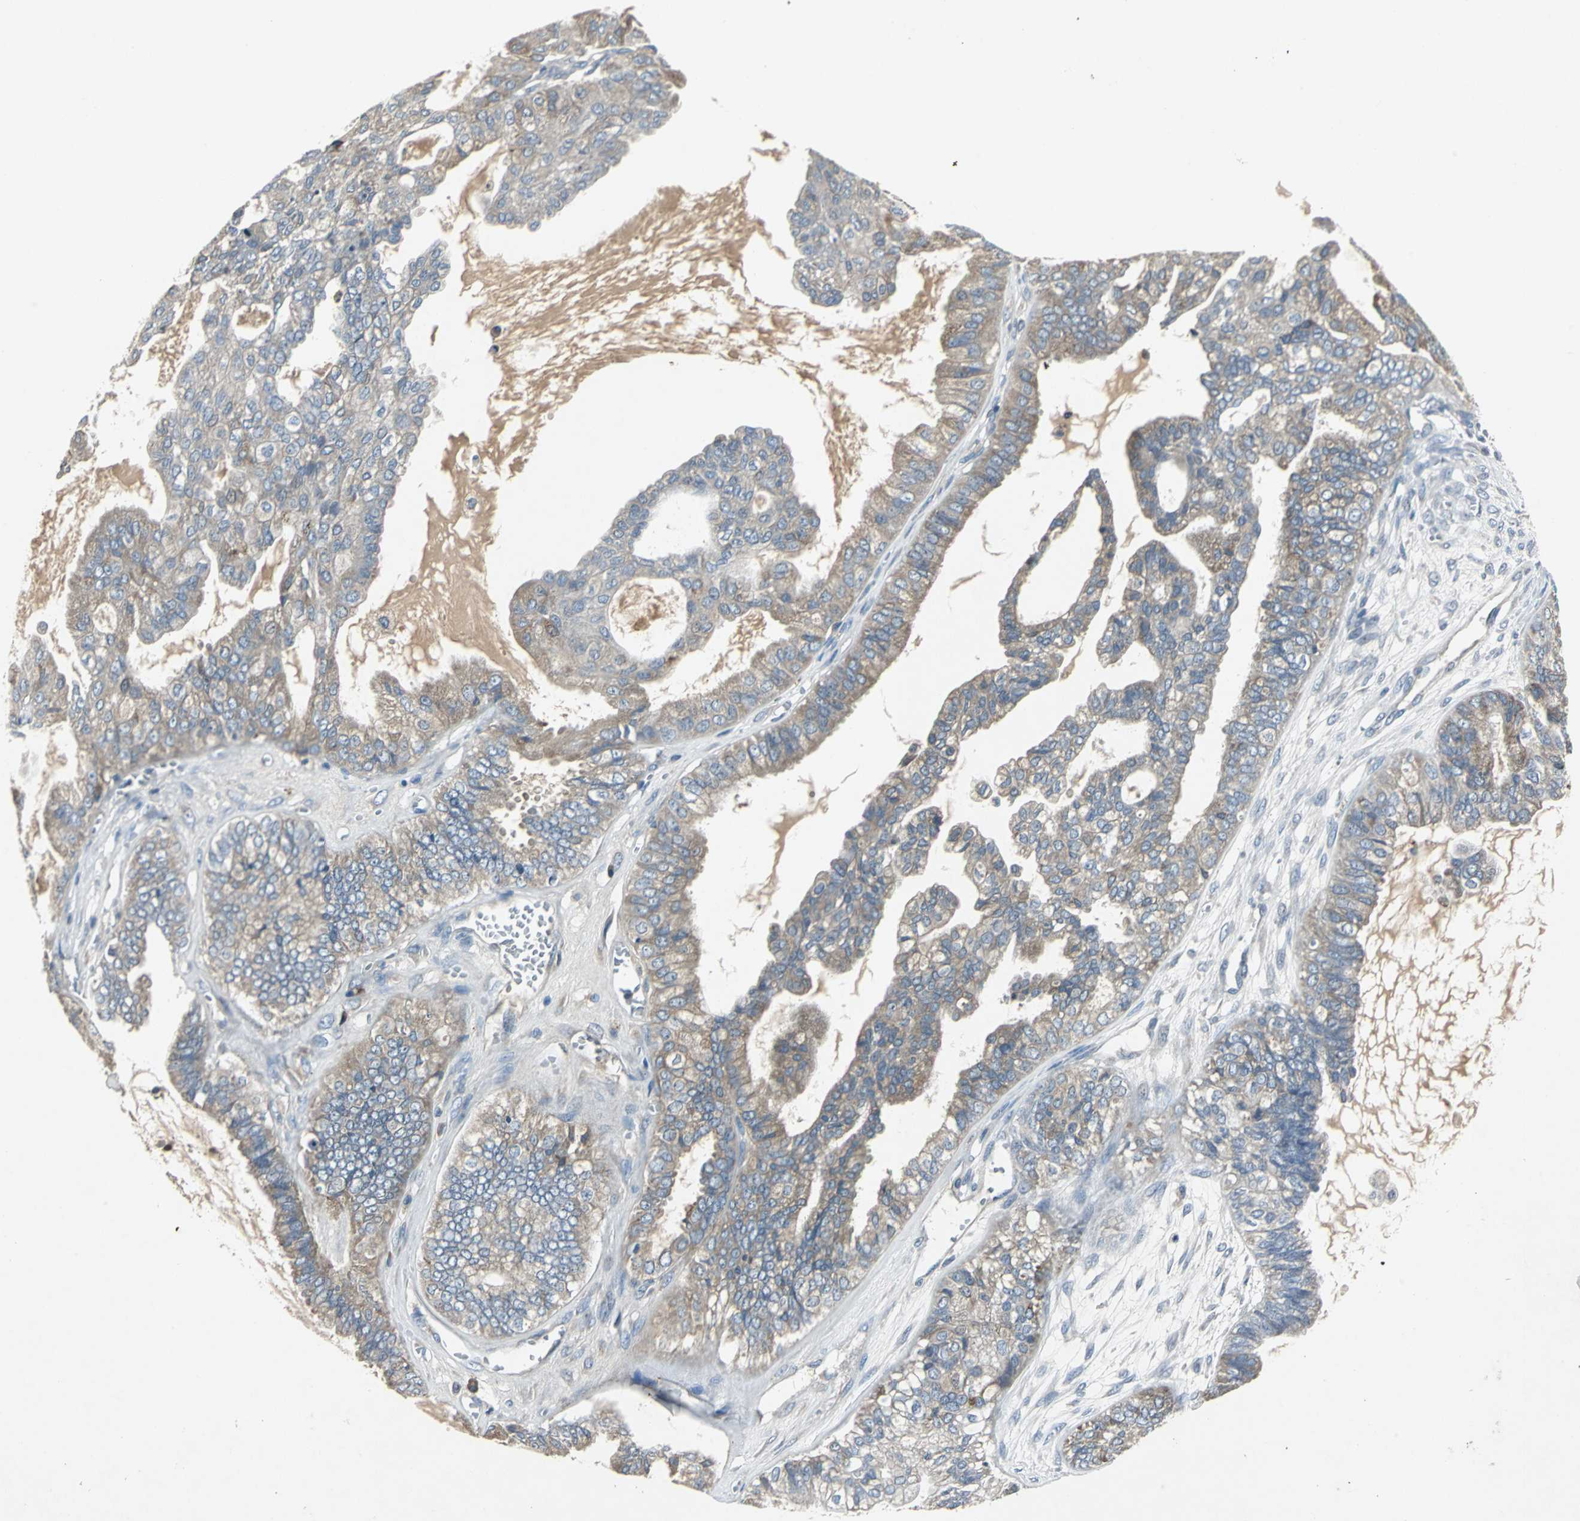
{"staining": {"intensity": "weak", "quantity": ">75%", "location": "cytoplasmic/membranous"}, "tissue": "ovarian cancer", "cell_type": "Tumor cells", "image_type": "cancer", "snomed": [{"axis": "morphology", "description": "Carcinoma, NOS"}, {"axis": "morphology", "description": "Carcinoma, endometroid"}, {"axis": "topography", "description": "Ovary"}], "caption": "IHC photomicrograph of ovarian cancer stained for a protein (brown), which reveals low levels of weak cytoplasmic/membranous positivity in about >75% of tumor cells.", "gene": "SLC2A13", "patient": {"sex": "female", "age": 50}}